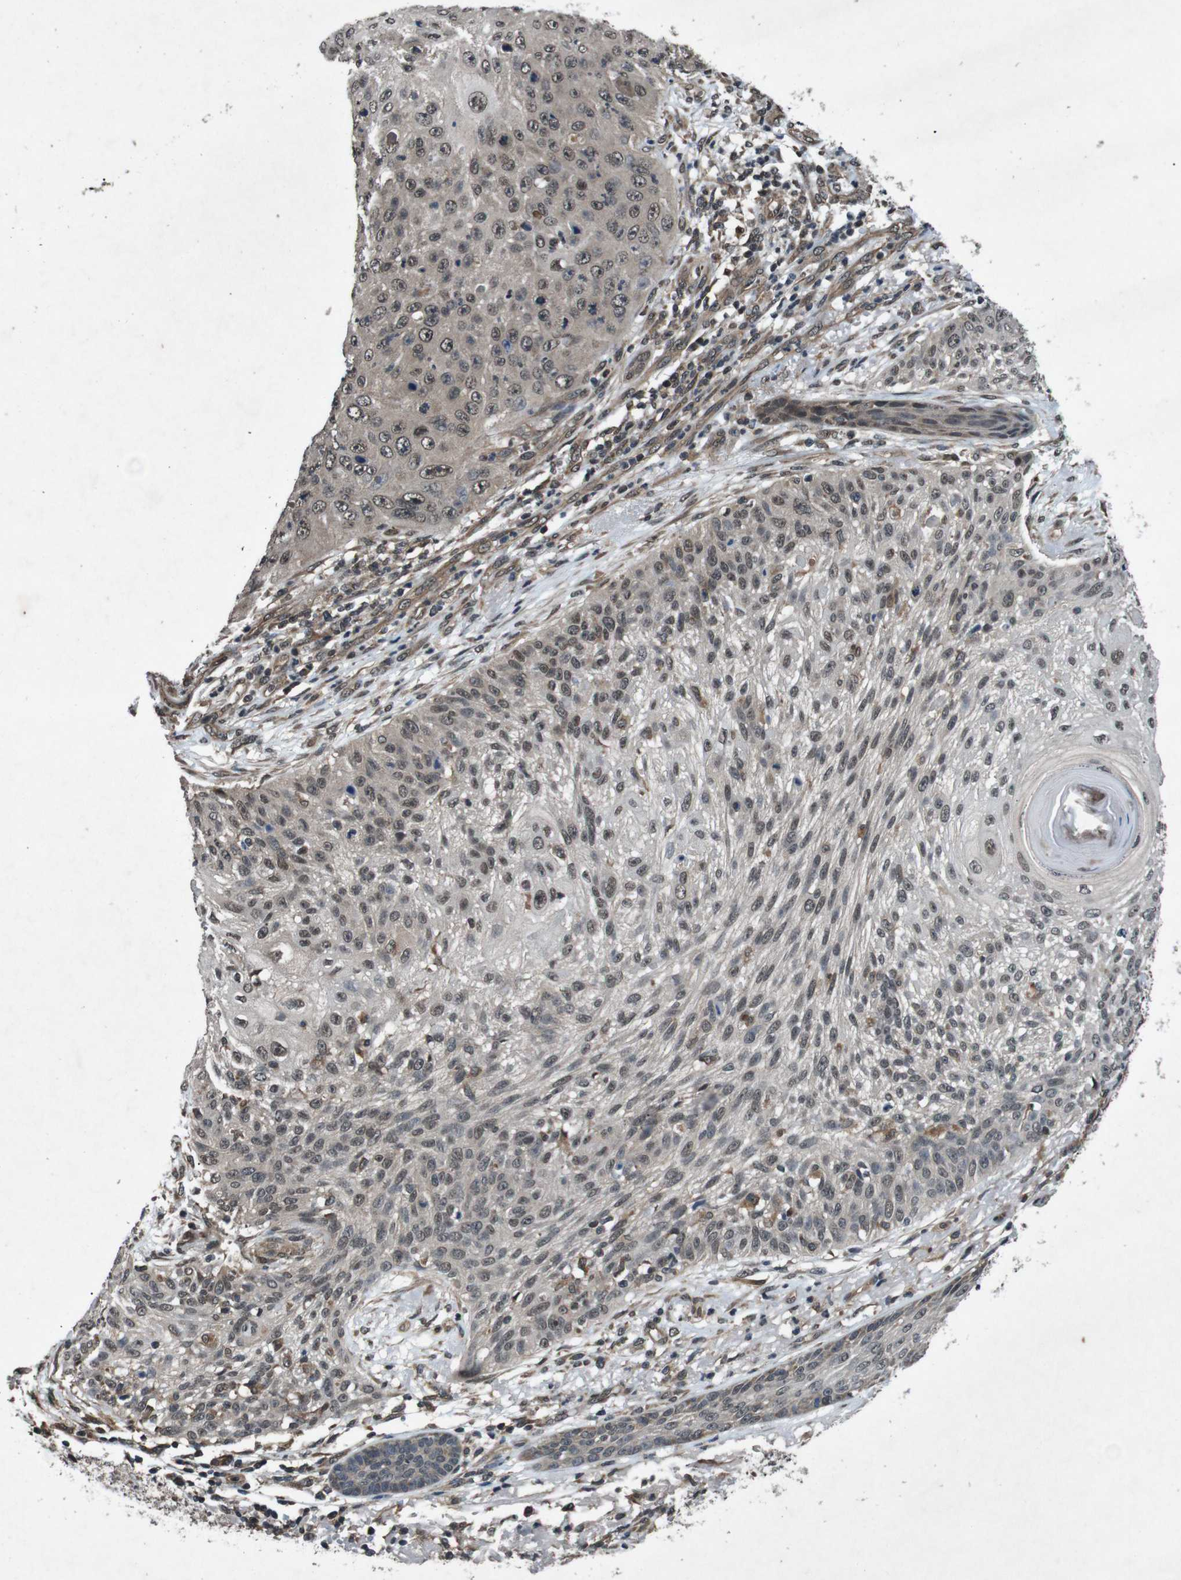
{"staining": {"intensity": "moderate", "quantity": ">75%", "location": "cytoplasmic/membranous,nuclear"}, "tissue": "skin cancer", "cell_type": "Tumor cells", "image_type": "cancer", "snomed": [{"axis": "morphology", "description": "Squamous cell carcinoma, NOS"}, {"axis": "topography", "description": "Skin"}], "caption": "The immunohistochemical stain highlights moderate cytoplasmic/membranous and nuclear expression in tumor cells of skin cancer tissue.", "gene": "SOCS1", "patient": {"sex": "female", "age": 80}}